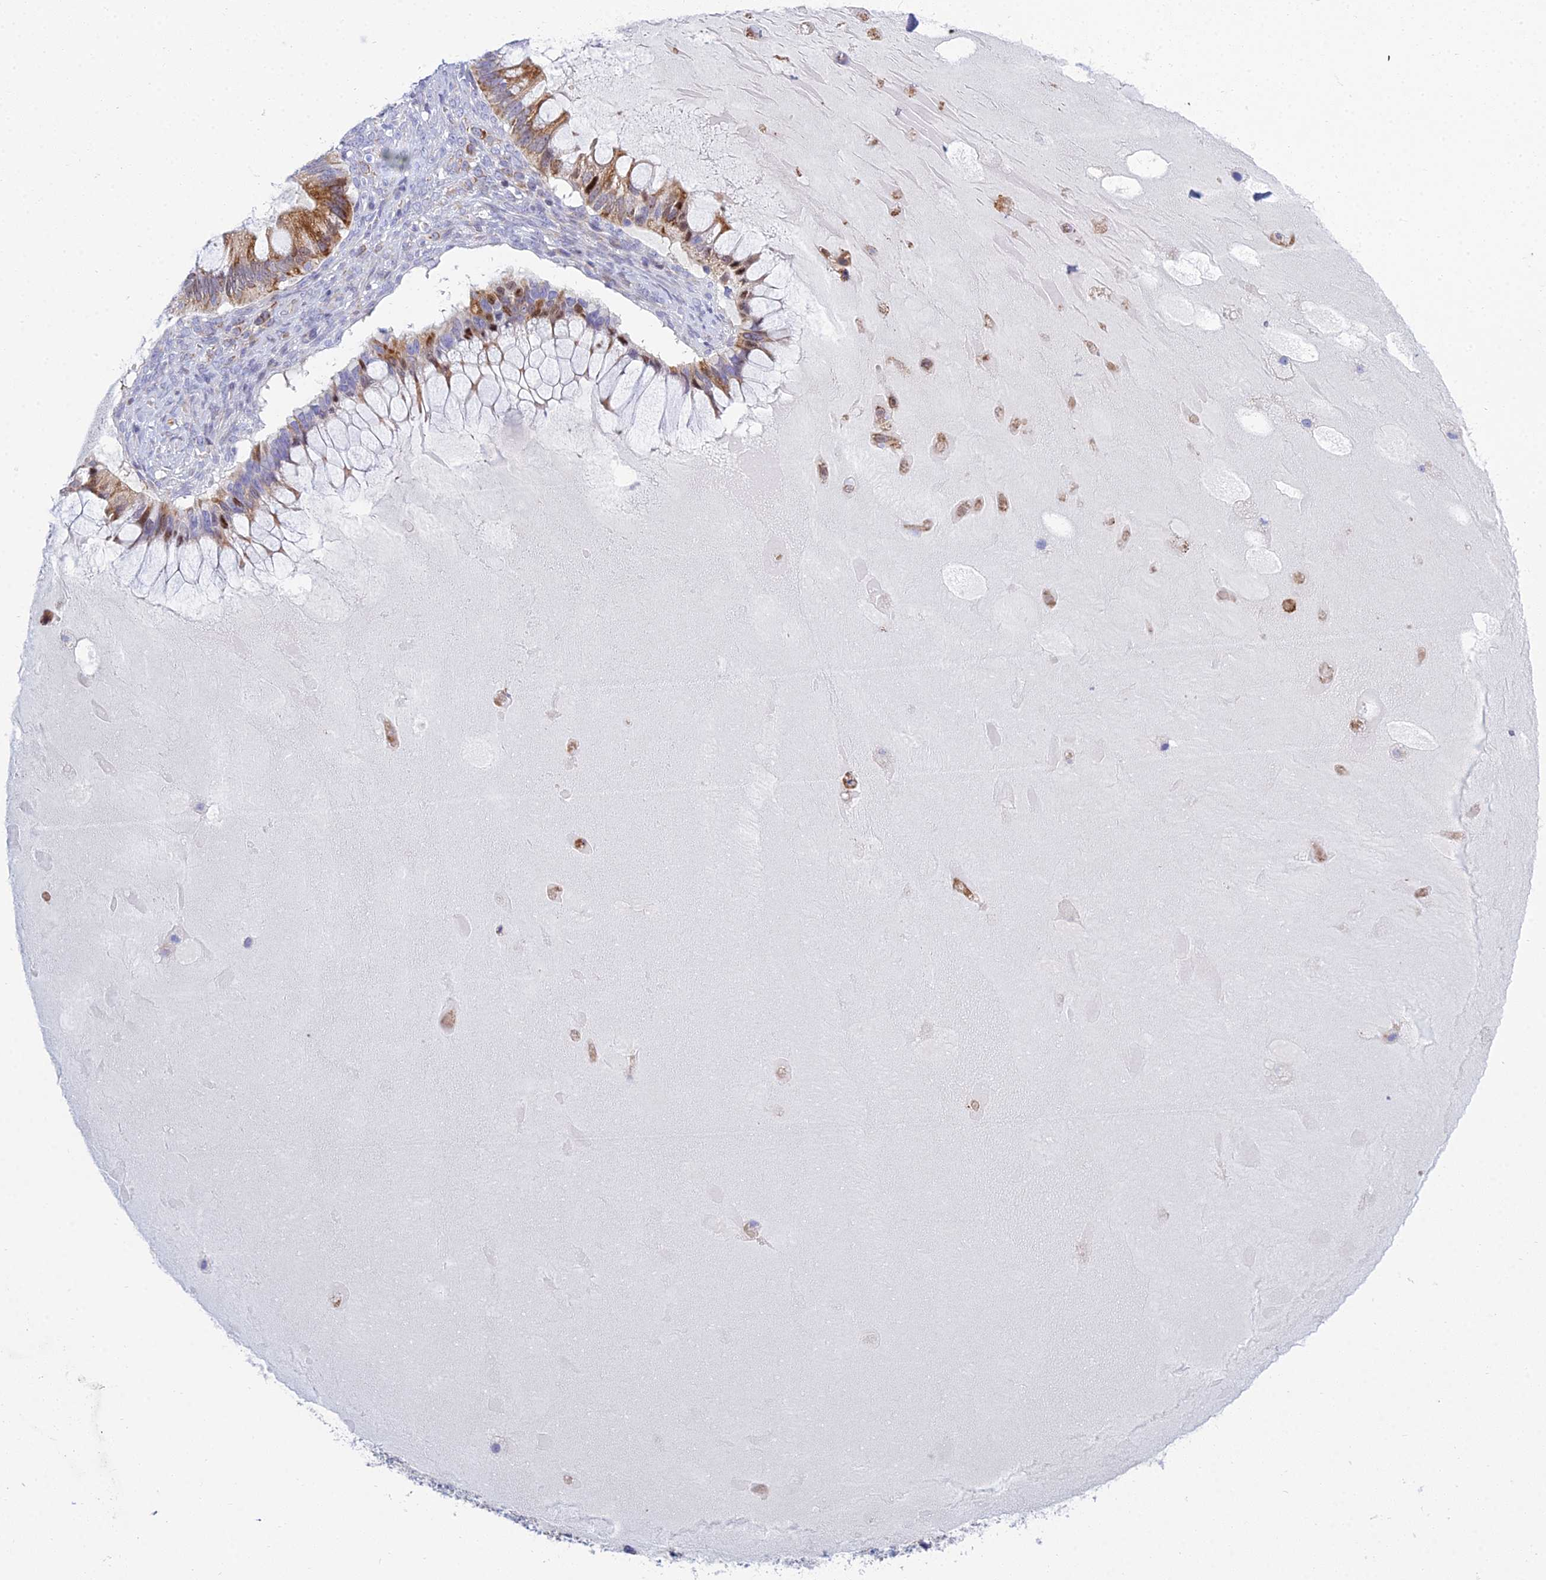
{"staining": {"intensity": "moderate", "quantity": "25%-75%", "location": "cytoplasmic/membranous"}, "tissue": "ovarian cancer", "cell_type": "Tumor cells", "image_type": "cancer", "snomed": [{"axis": "morphology", "description": "Cystadenocarcinoma, mucinous, NOS"}, {"axis": "topography", "description": "Ovary"}], "caption": "Human ovarian cancer (mucinous cystadenocarcinoma) stained for a protein (brown) displays moderate cytoplasmic/membranous positive staining in about 25%-75% of tumor cells.", "gene": "PRR13", "patient": {"sex": "female", "age": 61}}